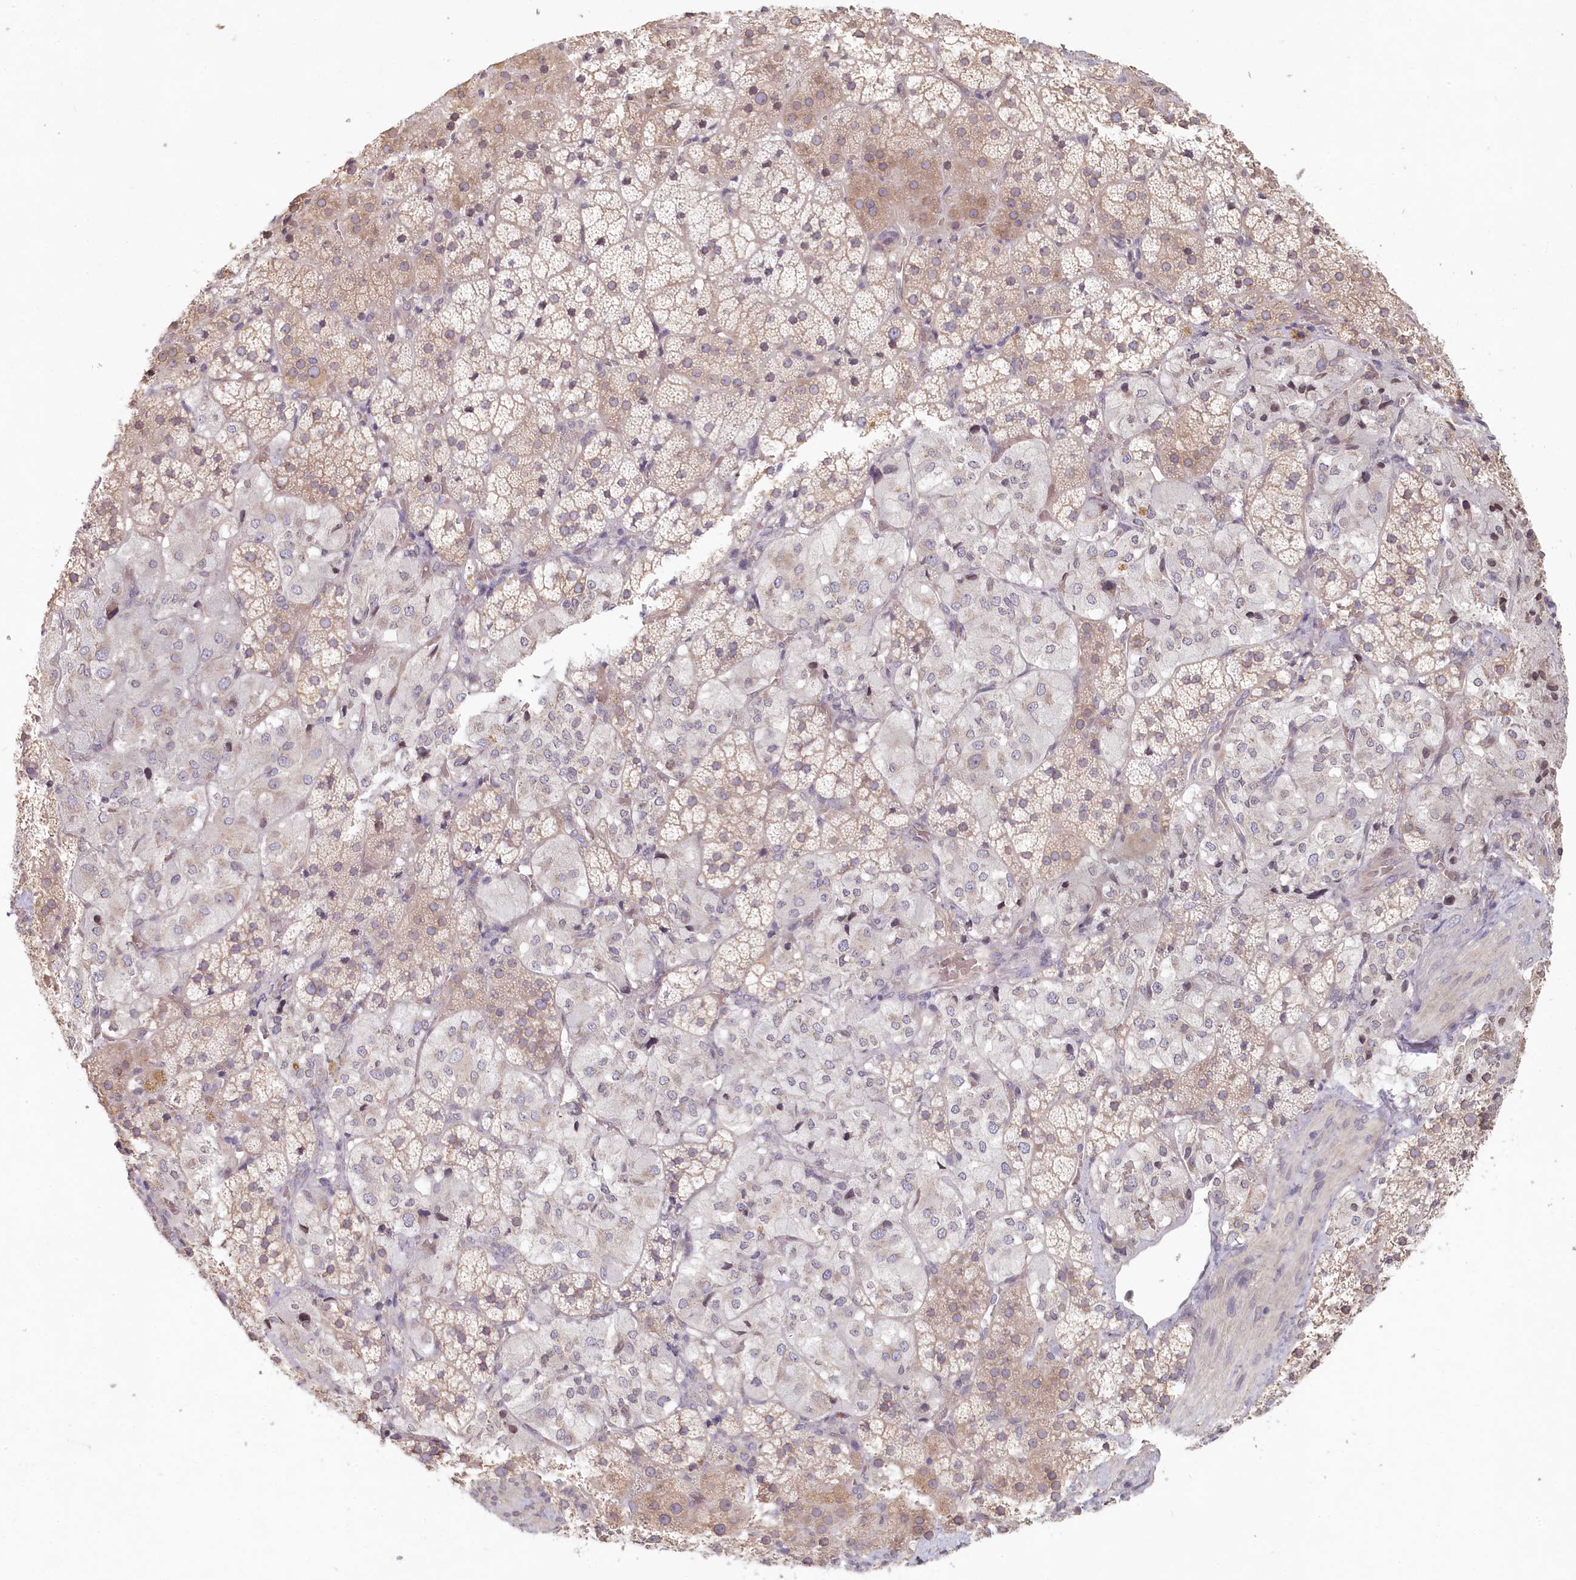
{"staining": {"intensity": "weak", "quantity": "25%-75%", "location": "cytoplasmic/membranous"}, "tissue": "adrenal gland", "cell_type": "Glandular cells", "image_type": "normal", "snomed": [{"axis": "morphology", "description": "Normal tissue, NOS"}, {"axis": "topography", "description": "Adrenal gland"}], "caption": "Immunohistochemistry micrograph of unremarkable adrenal gland: human adrenal gland stained using IHC reveals low levels of weak protein expression localized specifically in the cytoplasmic/membranous of glandular cells, appearing as a cytoplasmic/membranous brown color.", "gene": "TCHP", "patient": {"sex": "female", "age": 44}}